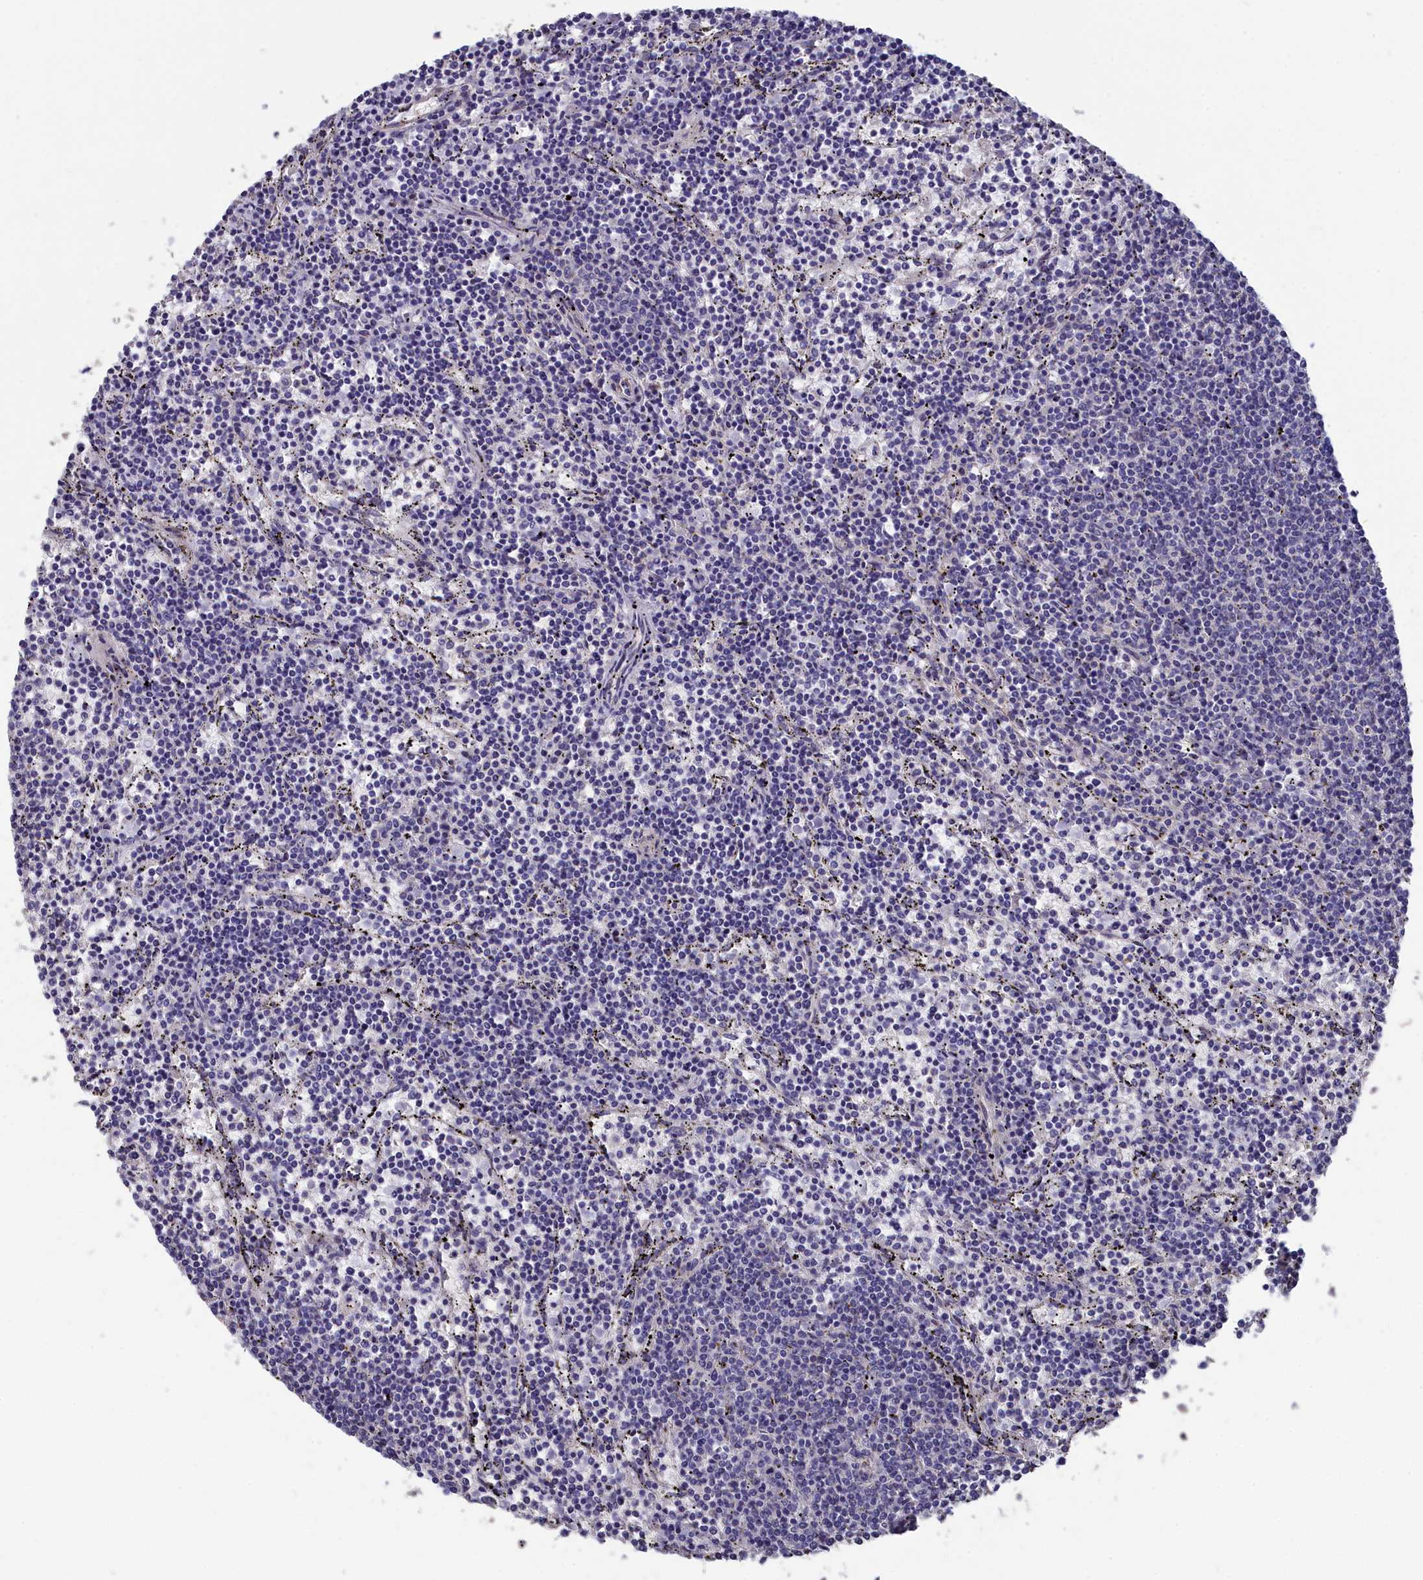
{"staining": {"intensity": "negative", "quantity": "none", "location": "none"}, "tissue": "lymphoma", "cell_type": "Tumor cells", "image_type": "cancer", "snomed": [{"axis": "morphology", "description": "Malignant lymphoma, non-Hodgkin's type, Low grade"}, {"axis": "topography", "description": "Spleen"}], "caption": "Immunohistochemistry (IHC) photomicrograph of neoplastic tissue: human lymphoma stained with DAB (3,3'-diaminobenzidine) demonstrates no significant protein expression in tumor cells.", "gene": "TUBGCP4", "patient": {"sex": "female", "age": 50}}